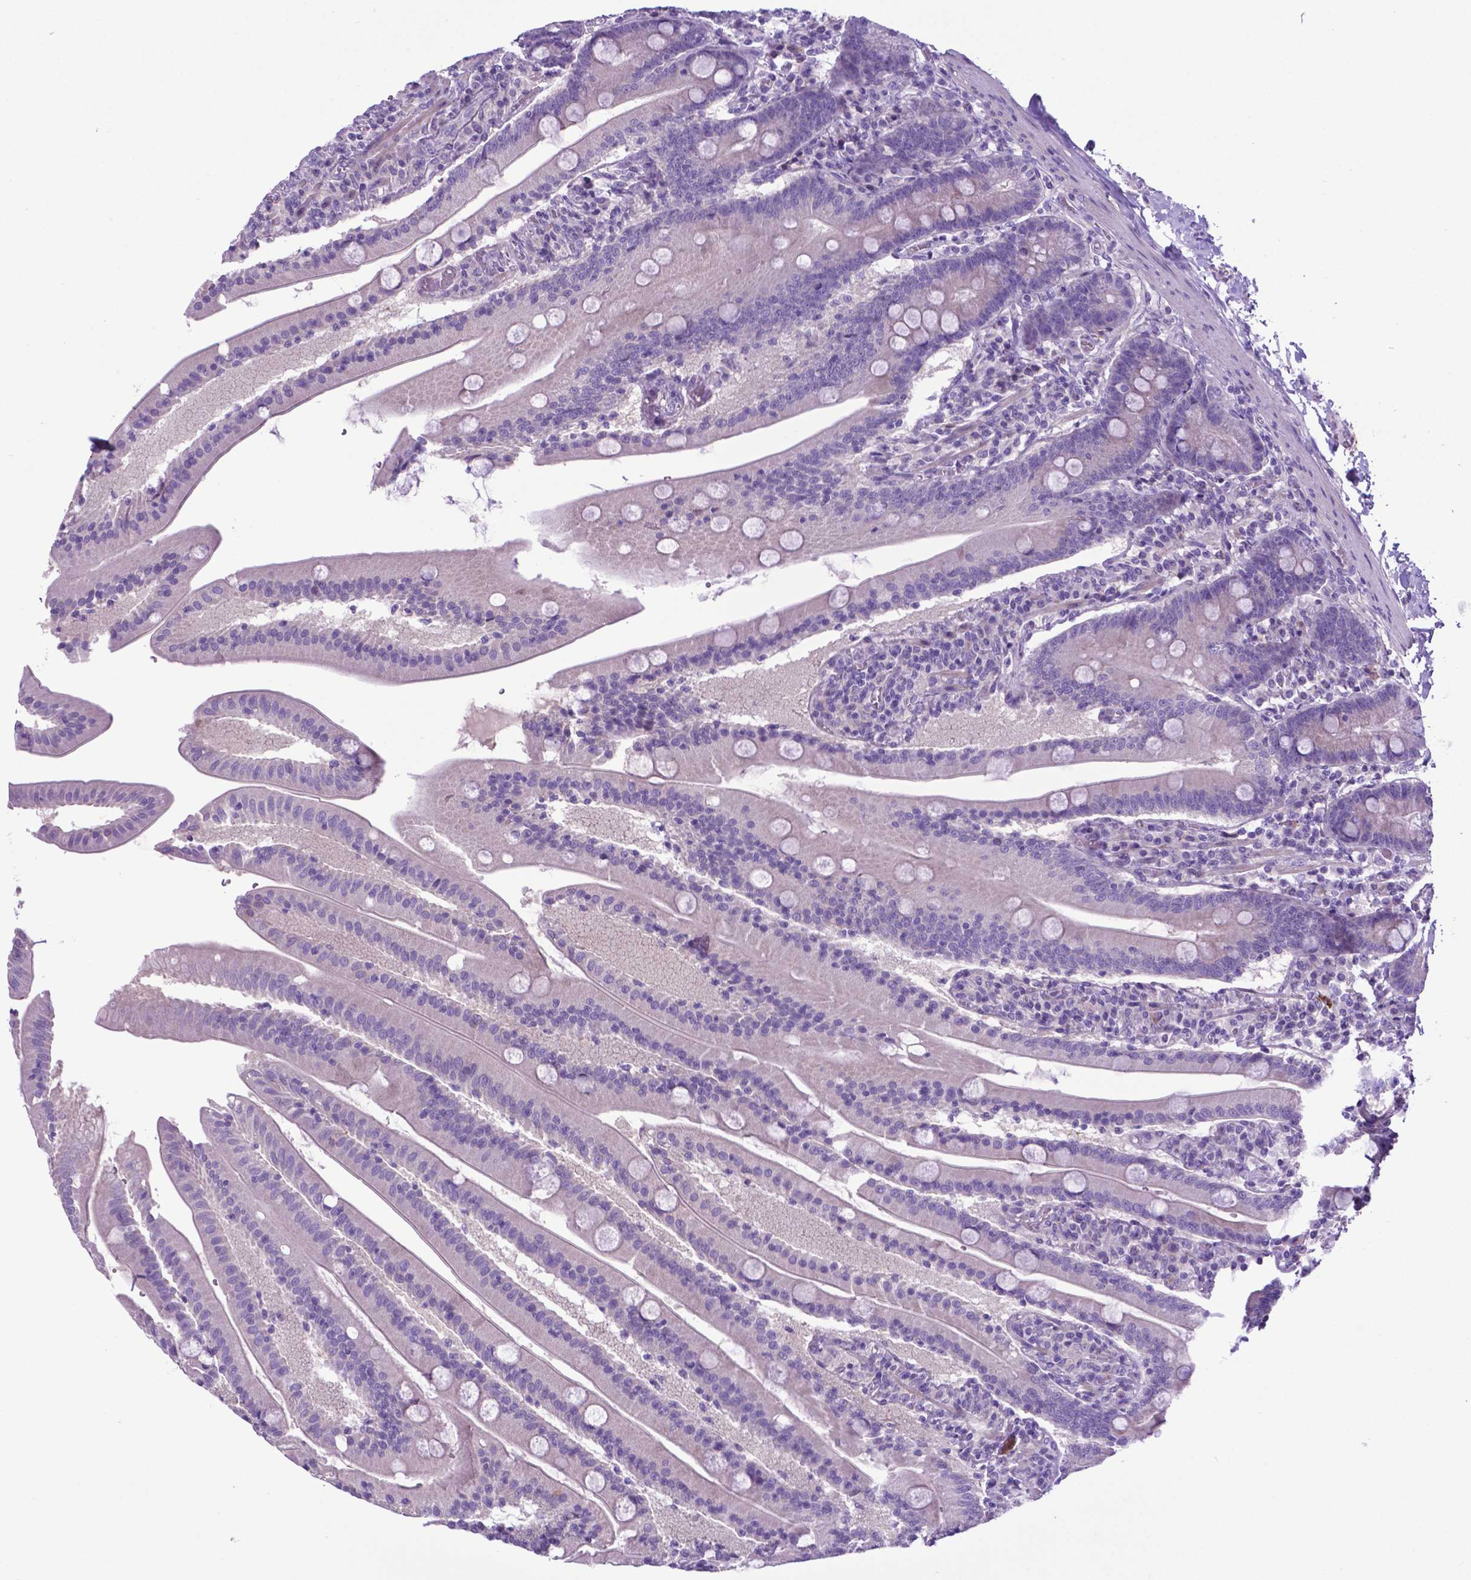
{"staining": {"intensity": "negative", "quantity": "none", "location": "none"}, "tissue": "small intestine", "cell_type": "Glandular cells", "image_type": "normal", "snomed": [{"axis": "morphology", "description": "Normal tissue, NOS"}, {"axis": "topography", "description": "Small intestine"}], "caption": "An immunohistochemistry histopathology image of normal small intestine is shown. There is no staining in glandular cells of small intestine.", "gene": "ADRA2B", "patient": {"sex": "male", "age": 37}}